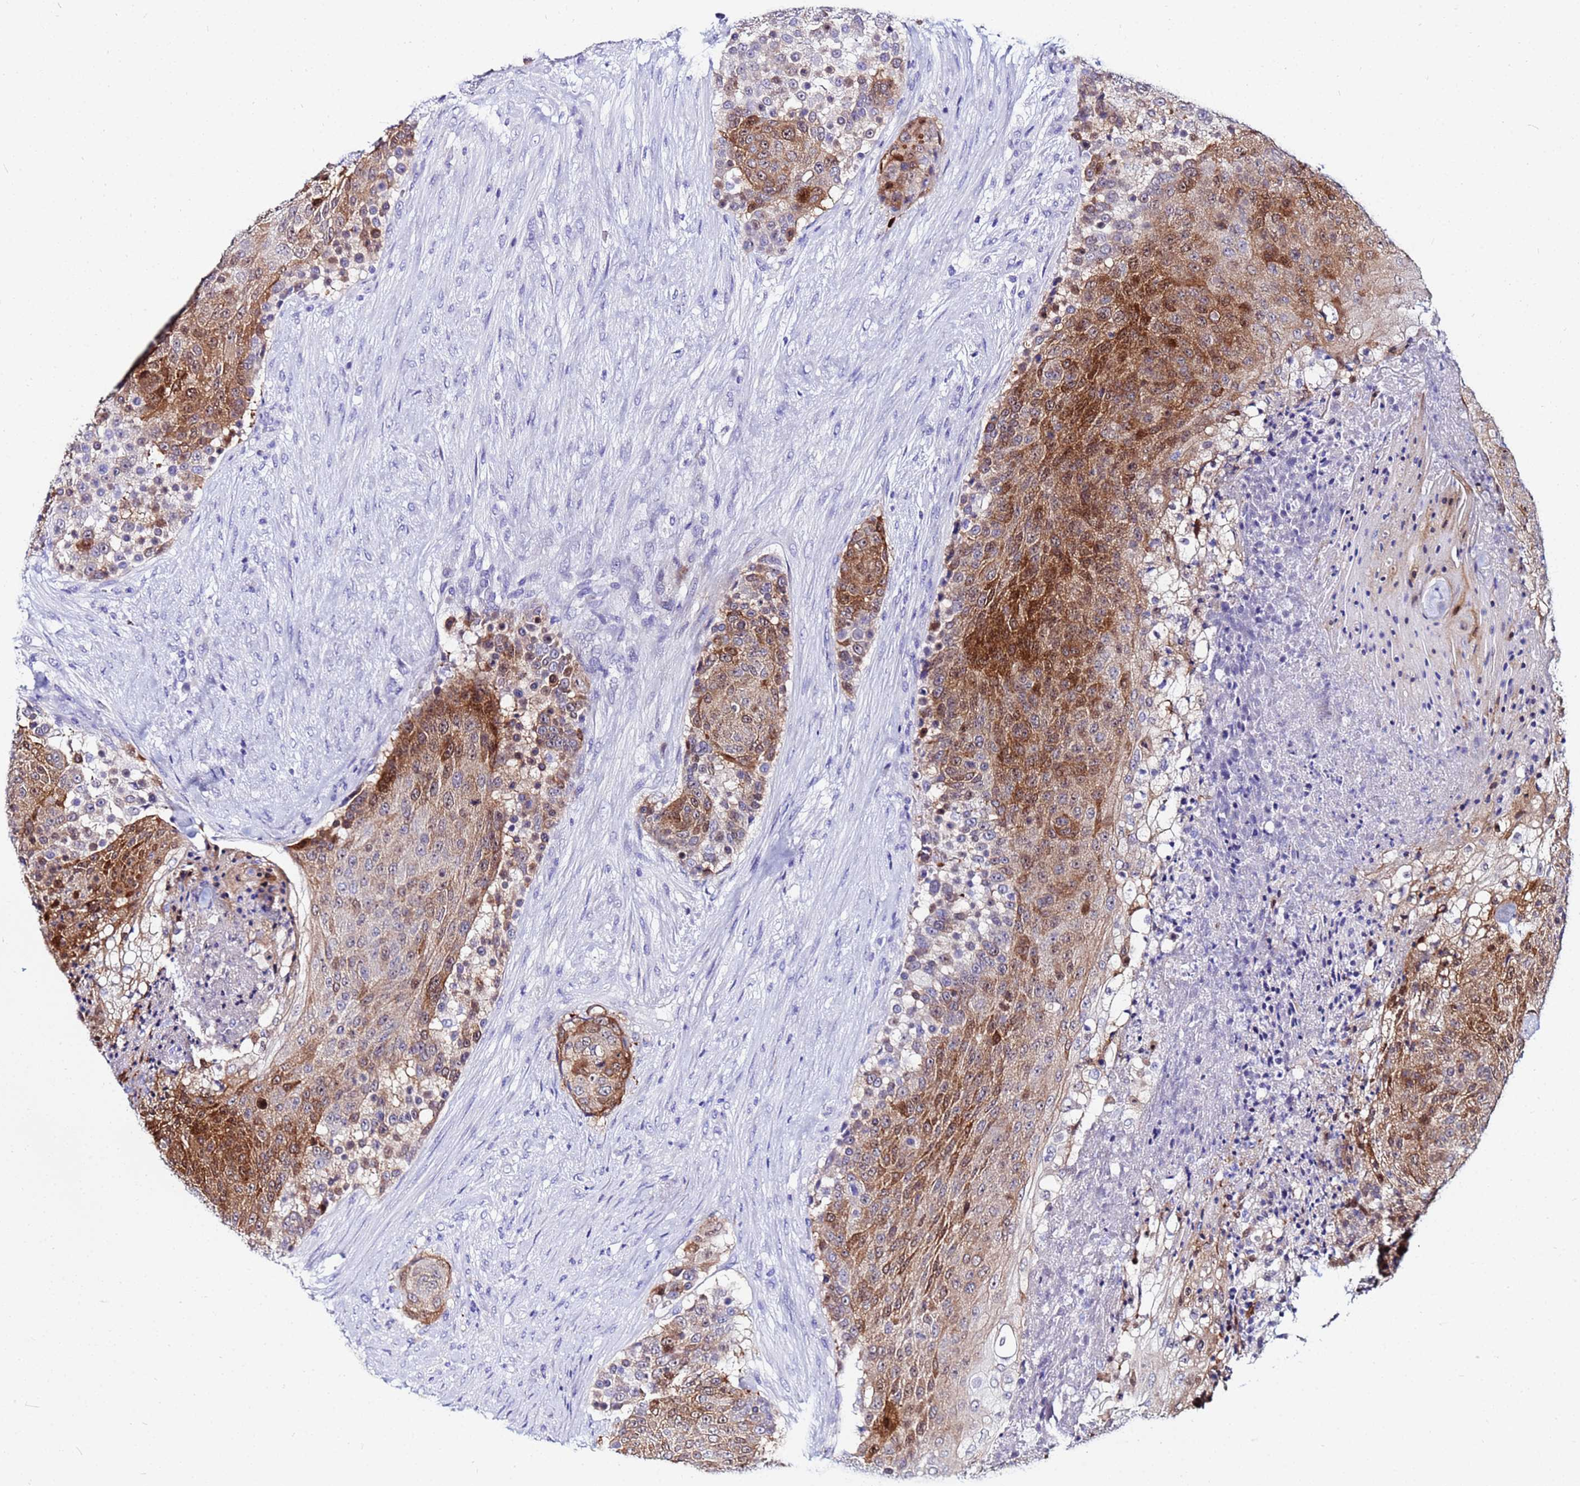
{"staining": {"intensity": "strong", "quantity": "25%-75%", "location": "cytoplasmic/membranous"}, "tissue": "urothelial cancer", "cell_type": "Tumor cells", "image_type": "cancer", "snomed": [{"axis": "morphology", "description": "Urothelial carcinoma, High grade"}, {"axis": "topography", "description": "Urinary bladder"}], "caption": "High-power microscopy captured an immunohistochemistry (IHC) histopathology image of high-grade urothelial carcinoma, revealing strong cytoplasmic/membranous positivity in approximately 25%-75% of tumor cells.", "gene": "PPP1R14C", "patient": {"sex": "female", "age": 63}}